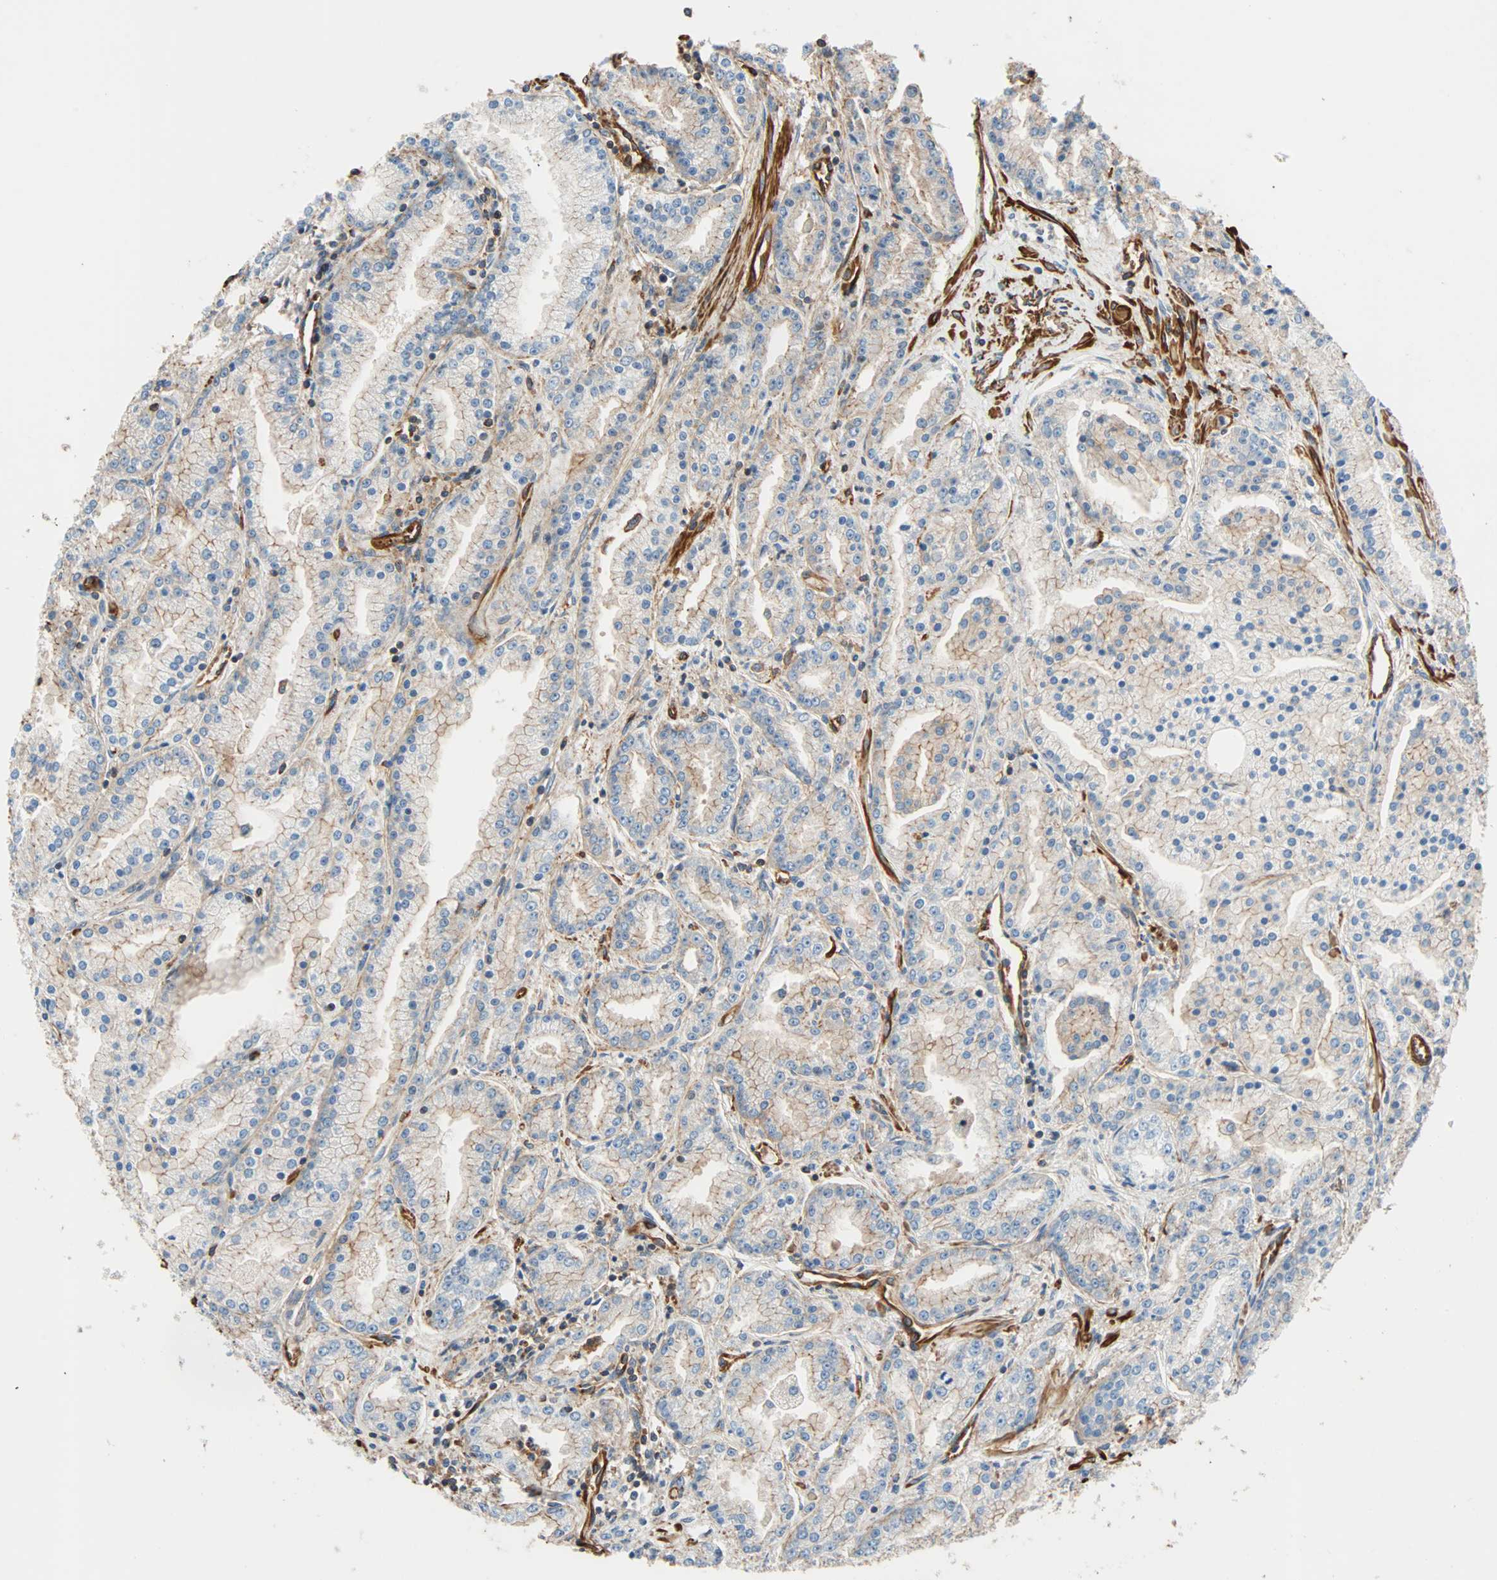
{"staining": {"intensity": "weak", "quantity": "25%-75%", "location": "cytoplasmic/membranous"}, "tissue": "prostate cancer", "cell_type": "Tumor cells", "image_type": "cancer", "snomed": [{"axis": "morphology", "description": "Adenocarcinoma, High grade"}, {"axis": "topography", "description": "Prostate"}], "caption": "IHC of prostate cancer (high-grade adenocarcinoma) exhibits low levels of weak cytoplasmic/membranous staining in approximately 25%-75% of tumor cells.", "gene": "GALNT10", "patient": {"sex": "male", "age": 61}}